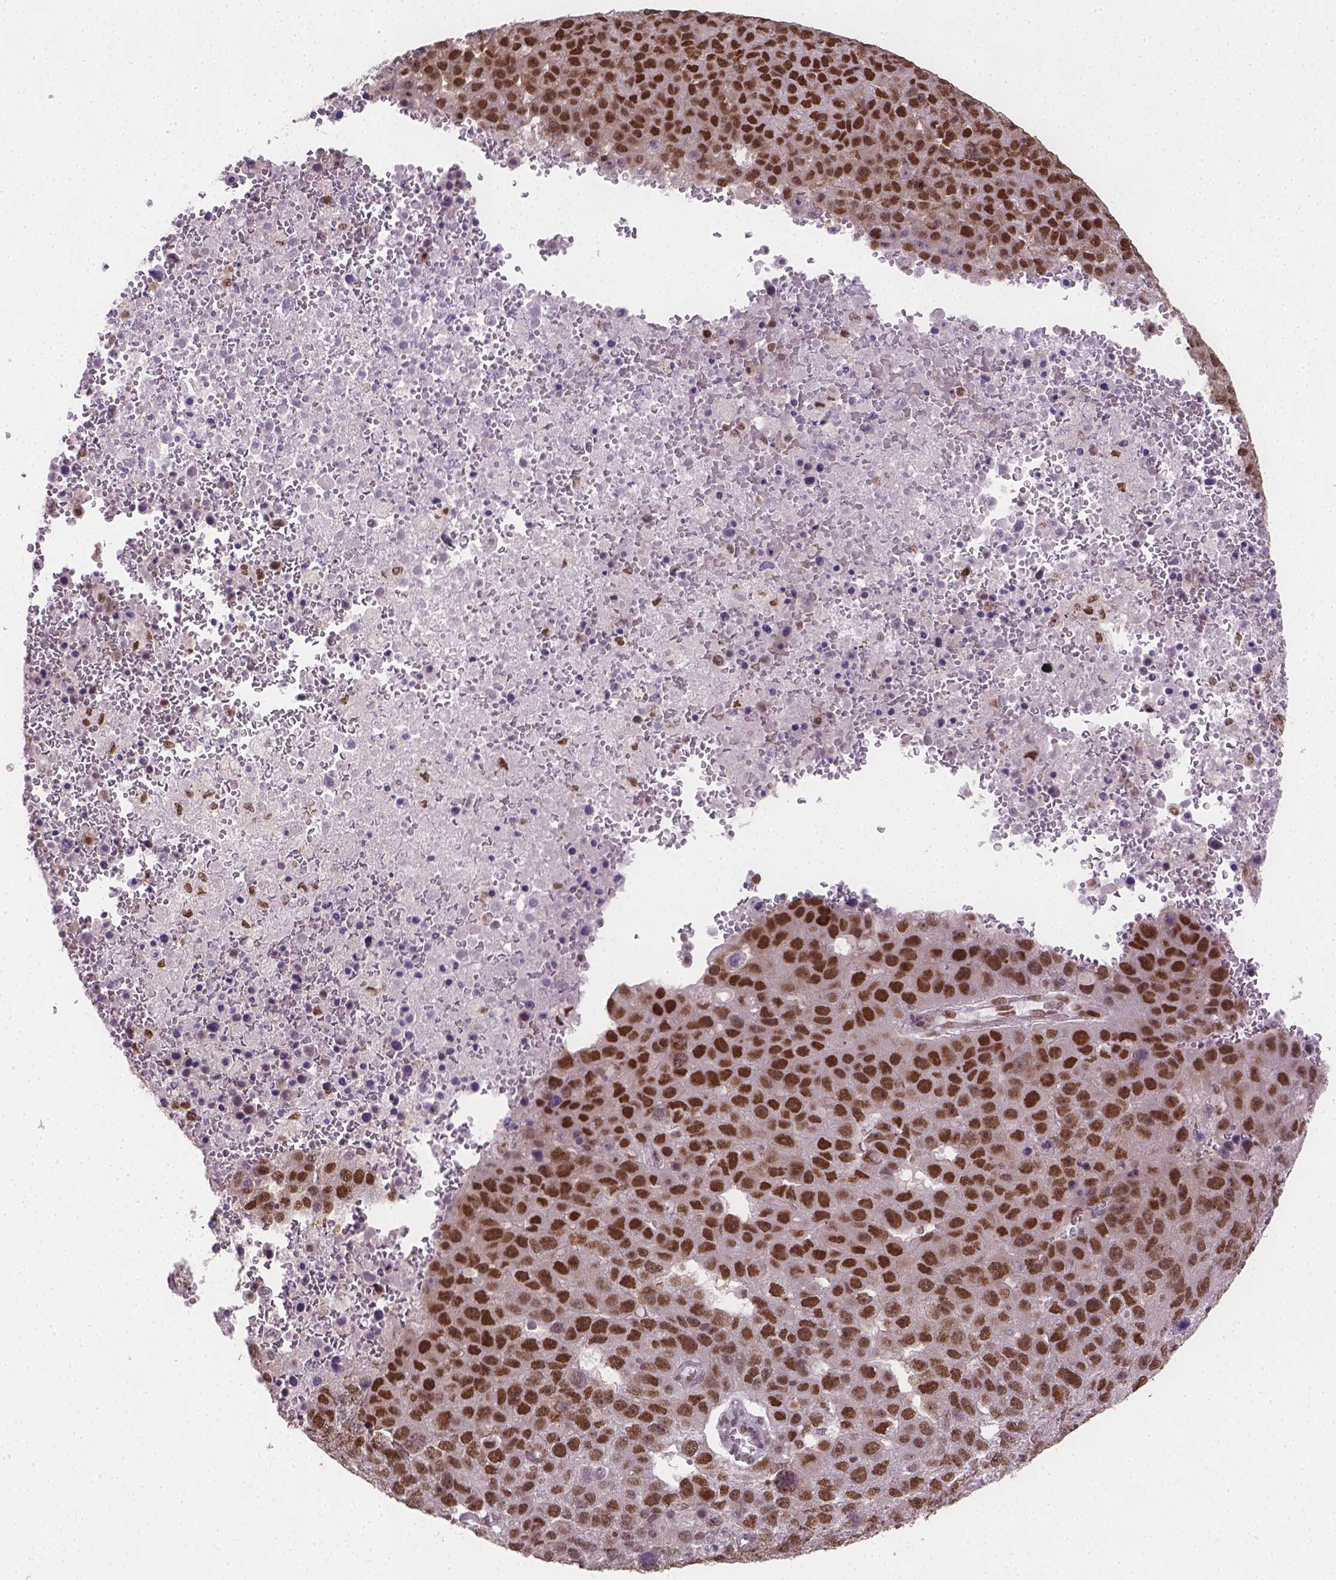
{"staining": {"intensity": "strong", "quantity": "25%-75%", "location": "nuclear"}, "tissue": "pancreatic cancer", "cell_type": "Tumor cells", "image_type": "cancer", "snomed": [{"axis": "morphology", "description": "Adenocarcinoma, NOS"}, {"axis": "topography", "description": "Pancreas"}], "caption": "Protein expression analysis of human pancreatic cancer (adenocarcinoma) reveals strong nuclear positivity in about 25%-75% of tumor cells. (DAB (3,3'-diaminobenzidine) IHC, brown staining for protein, blue staining for nuclei).", "gene": "FANCE", "patient": {"sex": "female", "age": 61}}